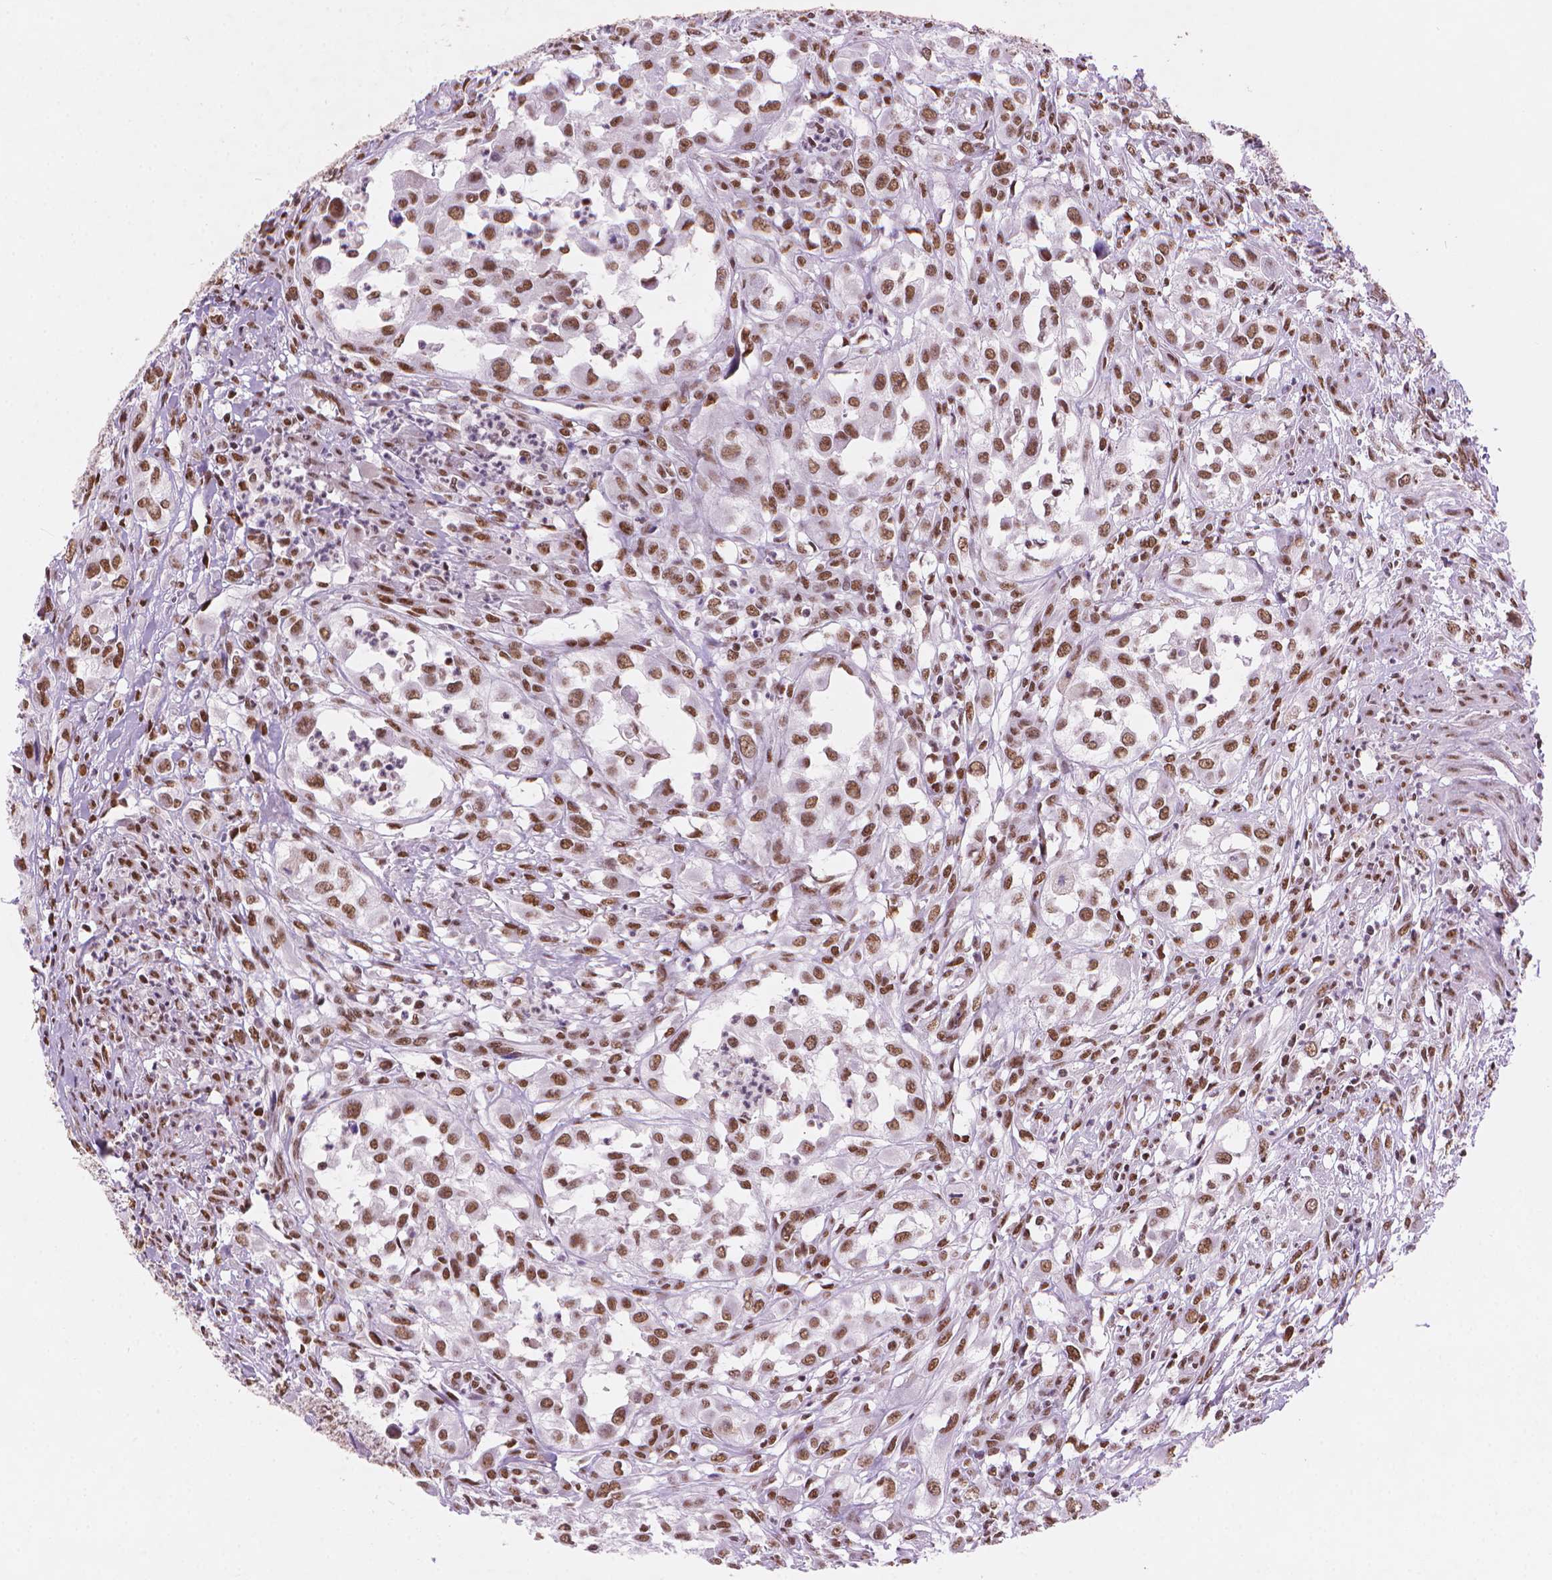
{"staining": {"intensity": "moderate", "quantity": ">75%", "location": "nuclear"}, "tissue": "urothelial cancer", "cell_type": "Tumor cells", "image_type": "cancer", "snomed": [{"axis": "morphology", "description": "Urothelial carcinoma, High grade"}, {"axis": "topography", "description": "Urinary bladder"}], "caption": "DAB (3,3'-diaminobenzidine) immunohistochemical staining of urothelial carcinoma (high-grade) reveals moderate nuclear protein staining in approximately >75% of tumor cells.", "gene": "RPA4", "patient": {"sex": "male", "age": 67}}